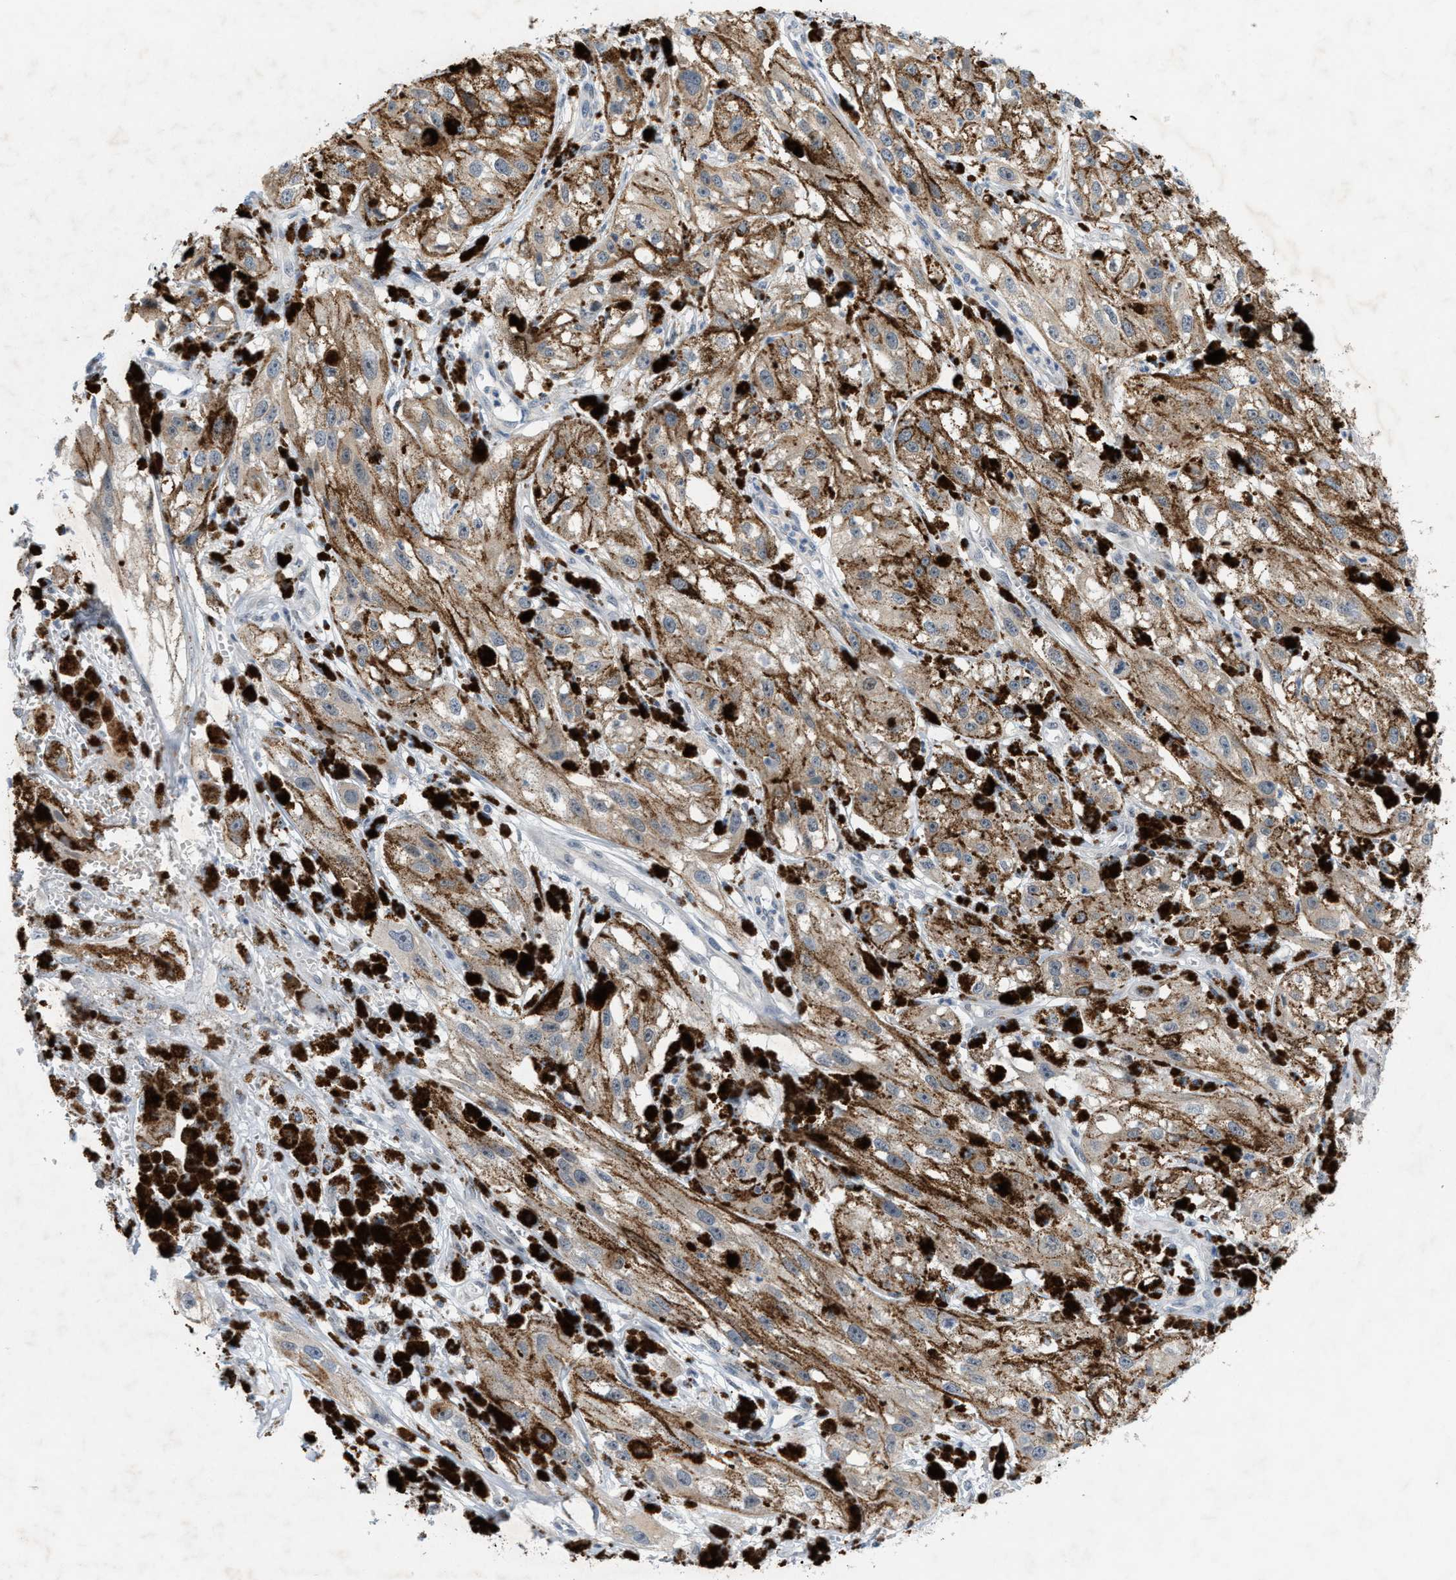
{"staining": {"intensity": "weak", "quantity": ">75%", "location": "cytoplasmic/membranous"}, "tissue": "melanoma", "cell_type": "Tumor cells", "image_type": "cancer", "snomed": [{"axis": "morphology", "description": "Malignant melanoma, NOS"}, {"axis": "topography", "description": "Skin"}], "caption": "Tumor cells reveal weak cytoplasmic/membranous expression in approximately >75% of cells in malignant melanoma. Nuclei are stained in blue.", "gene": "WIPI2", "patient": {"sex": "male", "age": 88}}